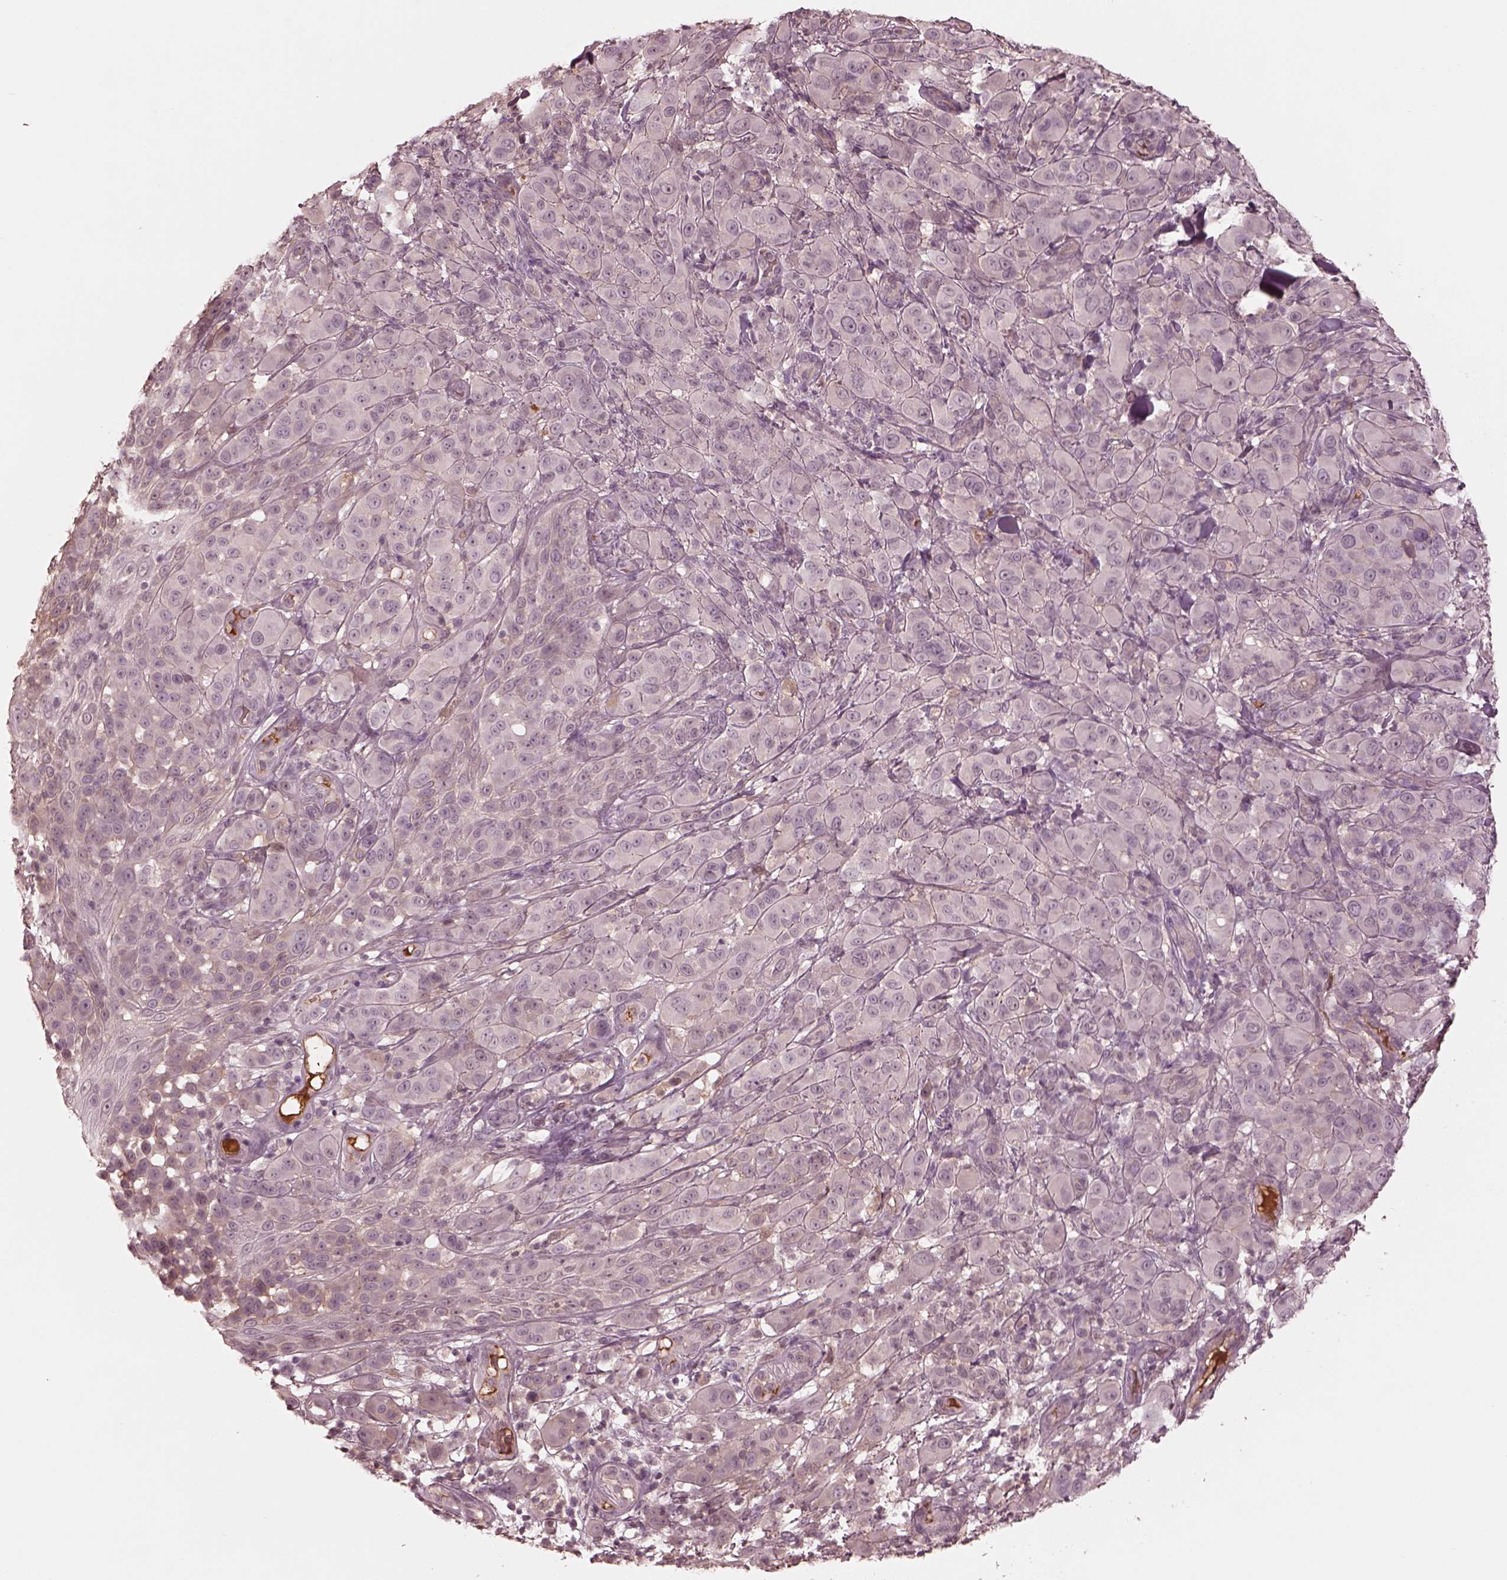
{"staining": {"intensity": "negative", "quantity": "none", "location": "none"}, "tissue": "melanoma", "cell_type": "Tumor cells", "image_type": "cancer", "snomed": [{"axis": "morphology", "description": "Malignant melanoma, NOS"}, {"axis": "topography", "description": "Skin"}], "caption": "Immunohistochemical staining of malignant melanoma reveals no significant staining in tumor cells. The staining is performed using DAB (3,3'-diaminobenzidine) brown chromogen with nuclei counter-stained in using hematoxylin.", "gene": "TF", "patient": {"sex": "female", "age": 87}}